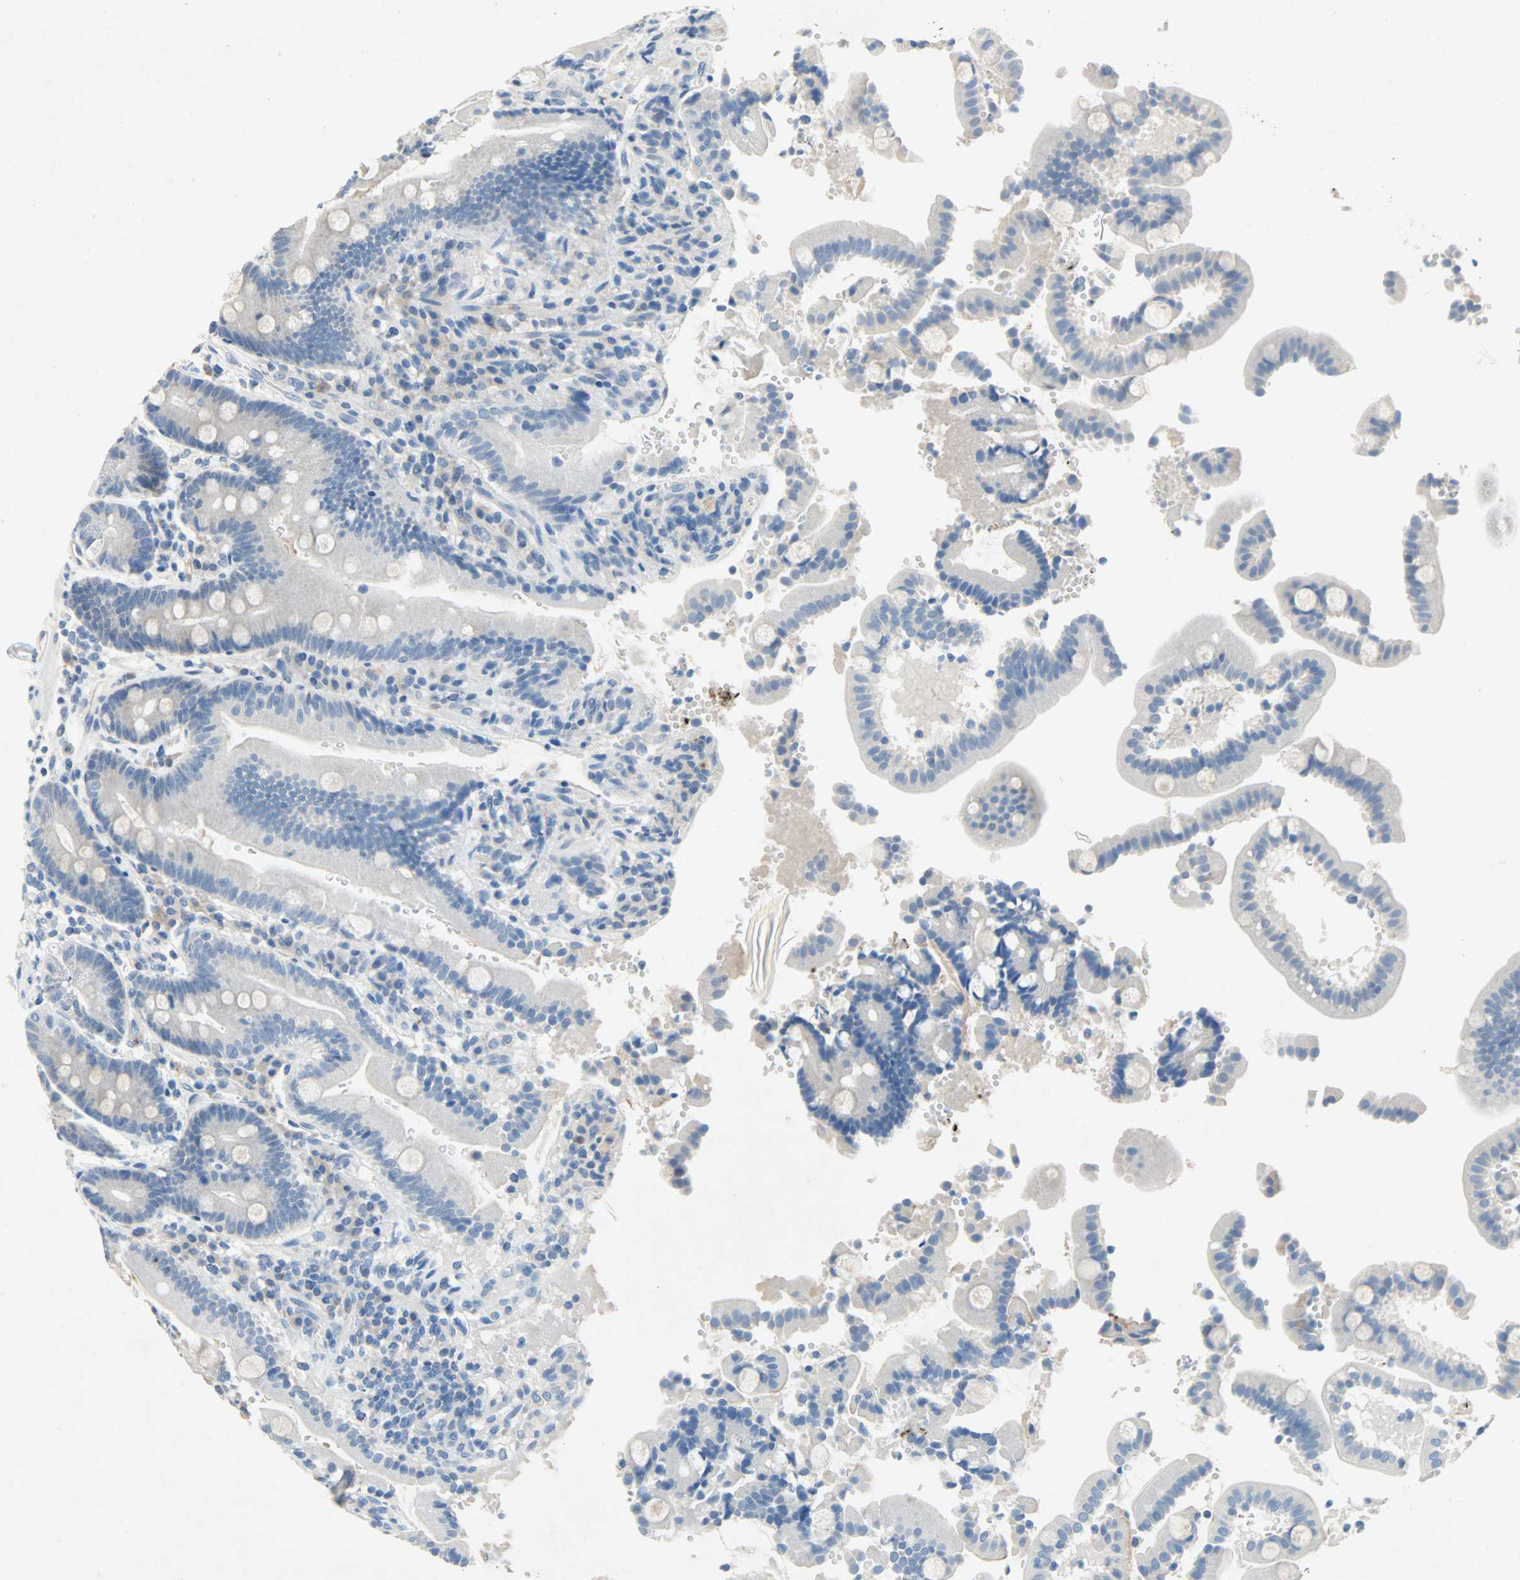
{"staining": {"intensity": "negative", "quantity": "none", "location": "none"}, "tissue": "duodenum", "cell_type": "Glandular cells", "image_type": "normal", "snomed": [{"axis": "morphology", "description": "Normal tissue, NOS"}, {"axis": "topography", "description": "Small intestine, NOS"}], "caption": "A histopathology image of human duodenum is negative for staining in glandular cells. (DAB immunohistochemistry (IHC) with hematoxylin counter stain).", "gene": "PCDHB2", "patient": {"sex": "female", "age": 71}}